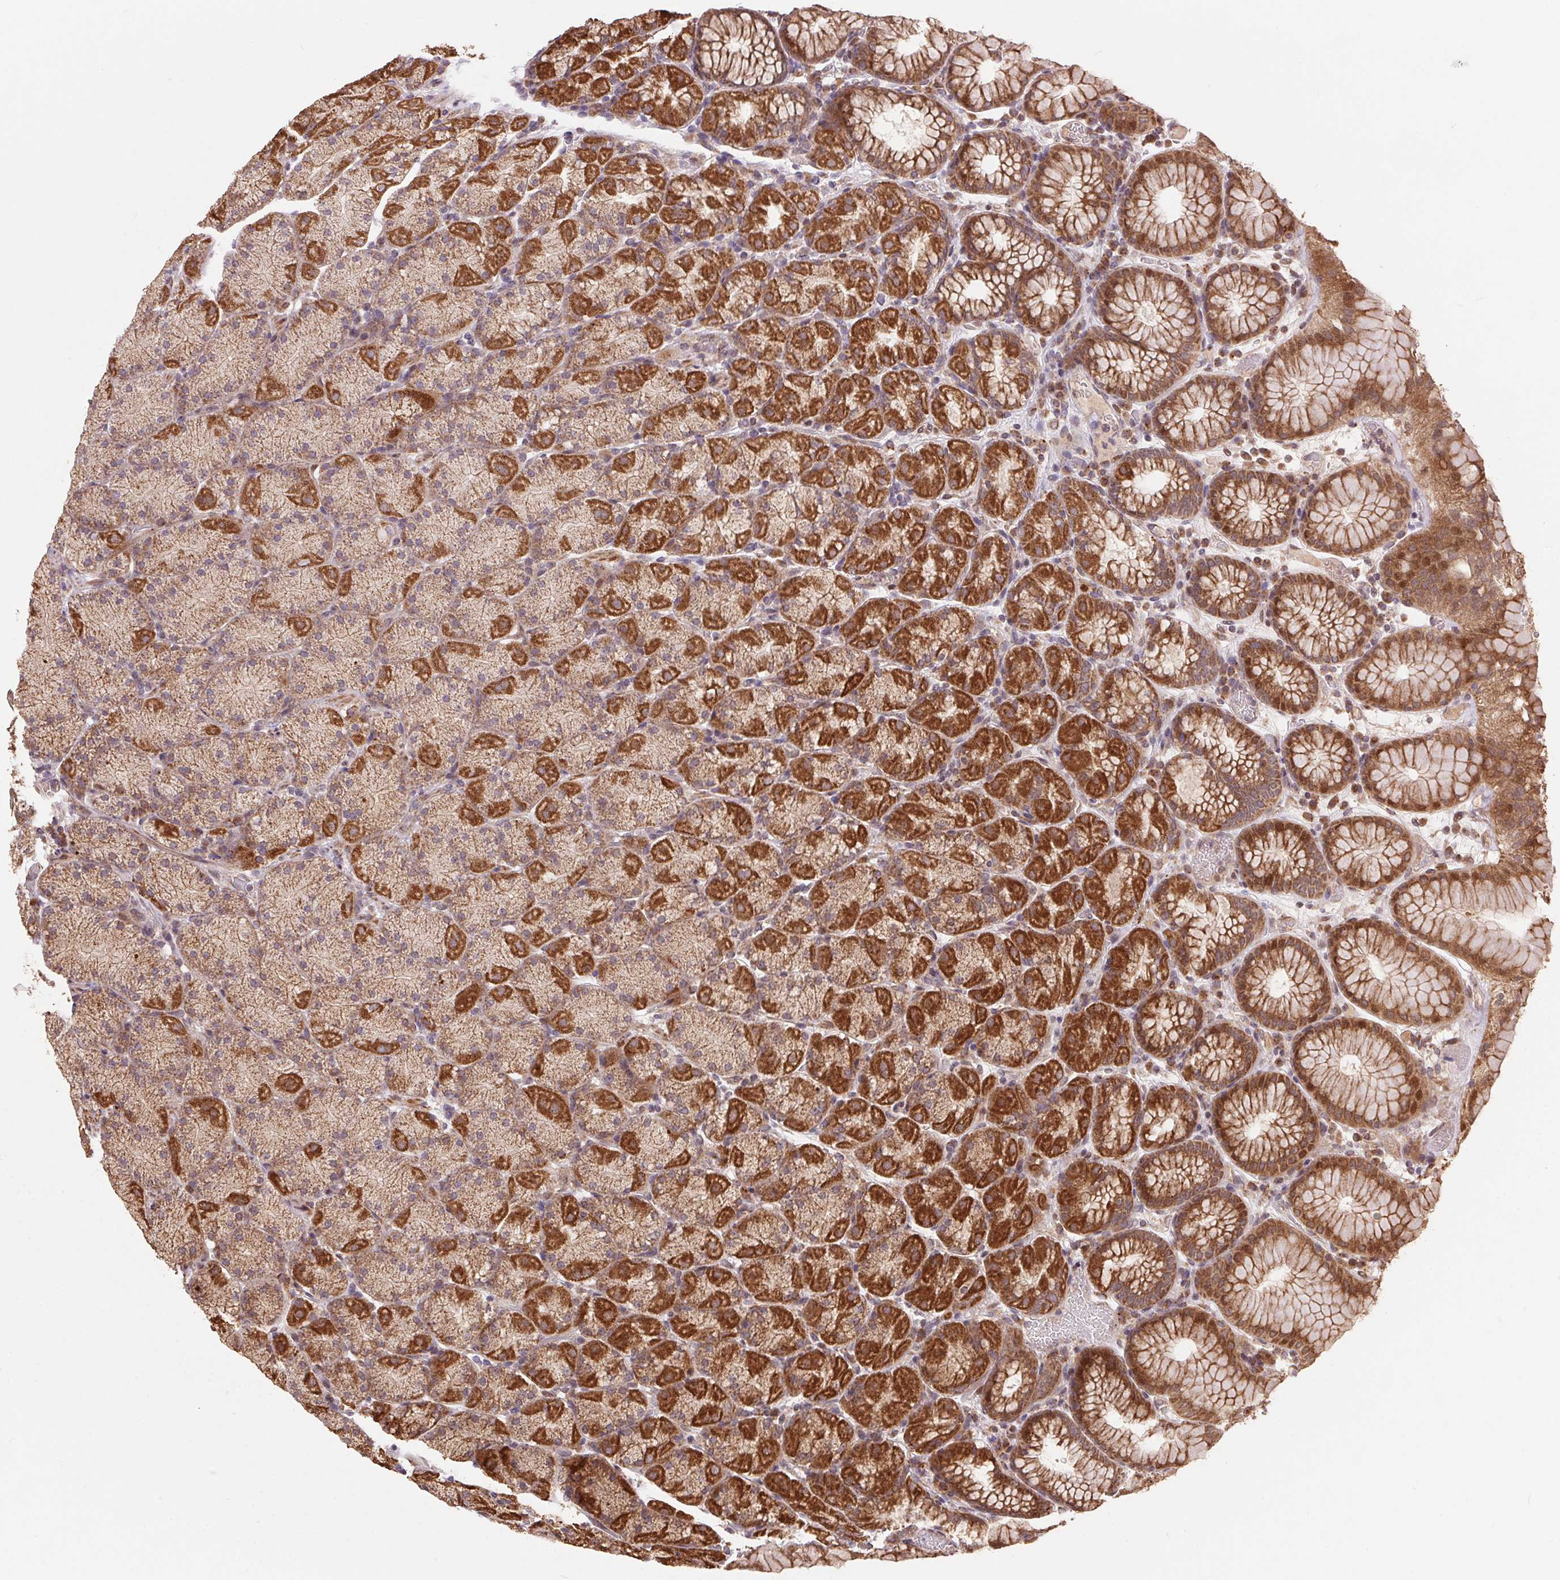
{"staining": {"intensity": "strong", "quantity": "25%-75%", "location": "cytoplasmic/membranous"}, "tissue": "stomach", "cell_type": "Glandular cells", "image_type": "normal", "snomed": [{"axis": "morphology", "description": "Normal tissue, NOS"}, {"axis": "topography", "description": "Stomach, upper"}, {"axis": "topography", "description": "Stomach"}], "caption": "Stomach stained for a protein (brown) shows strong cytoplasmic/membranous positive positivity in approximately 25%-75% of glandular cells.", "gene": "PDHA1", "patient": {"sex": "male", "age": 76}}